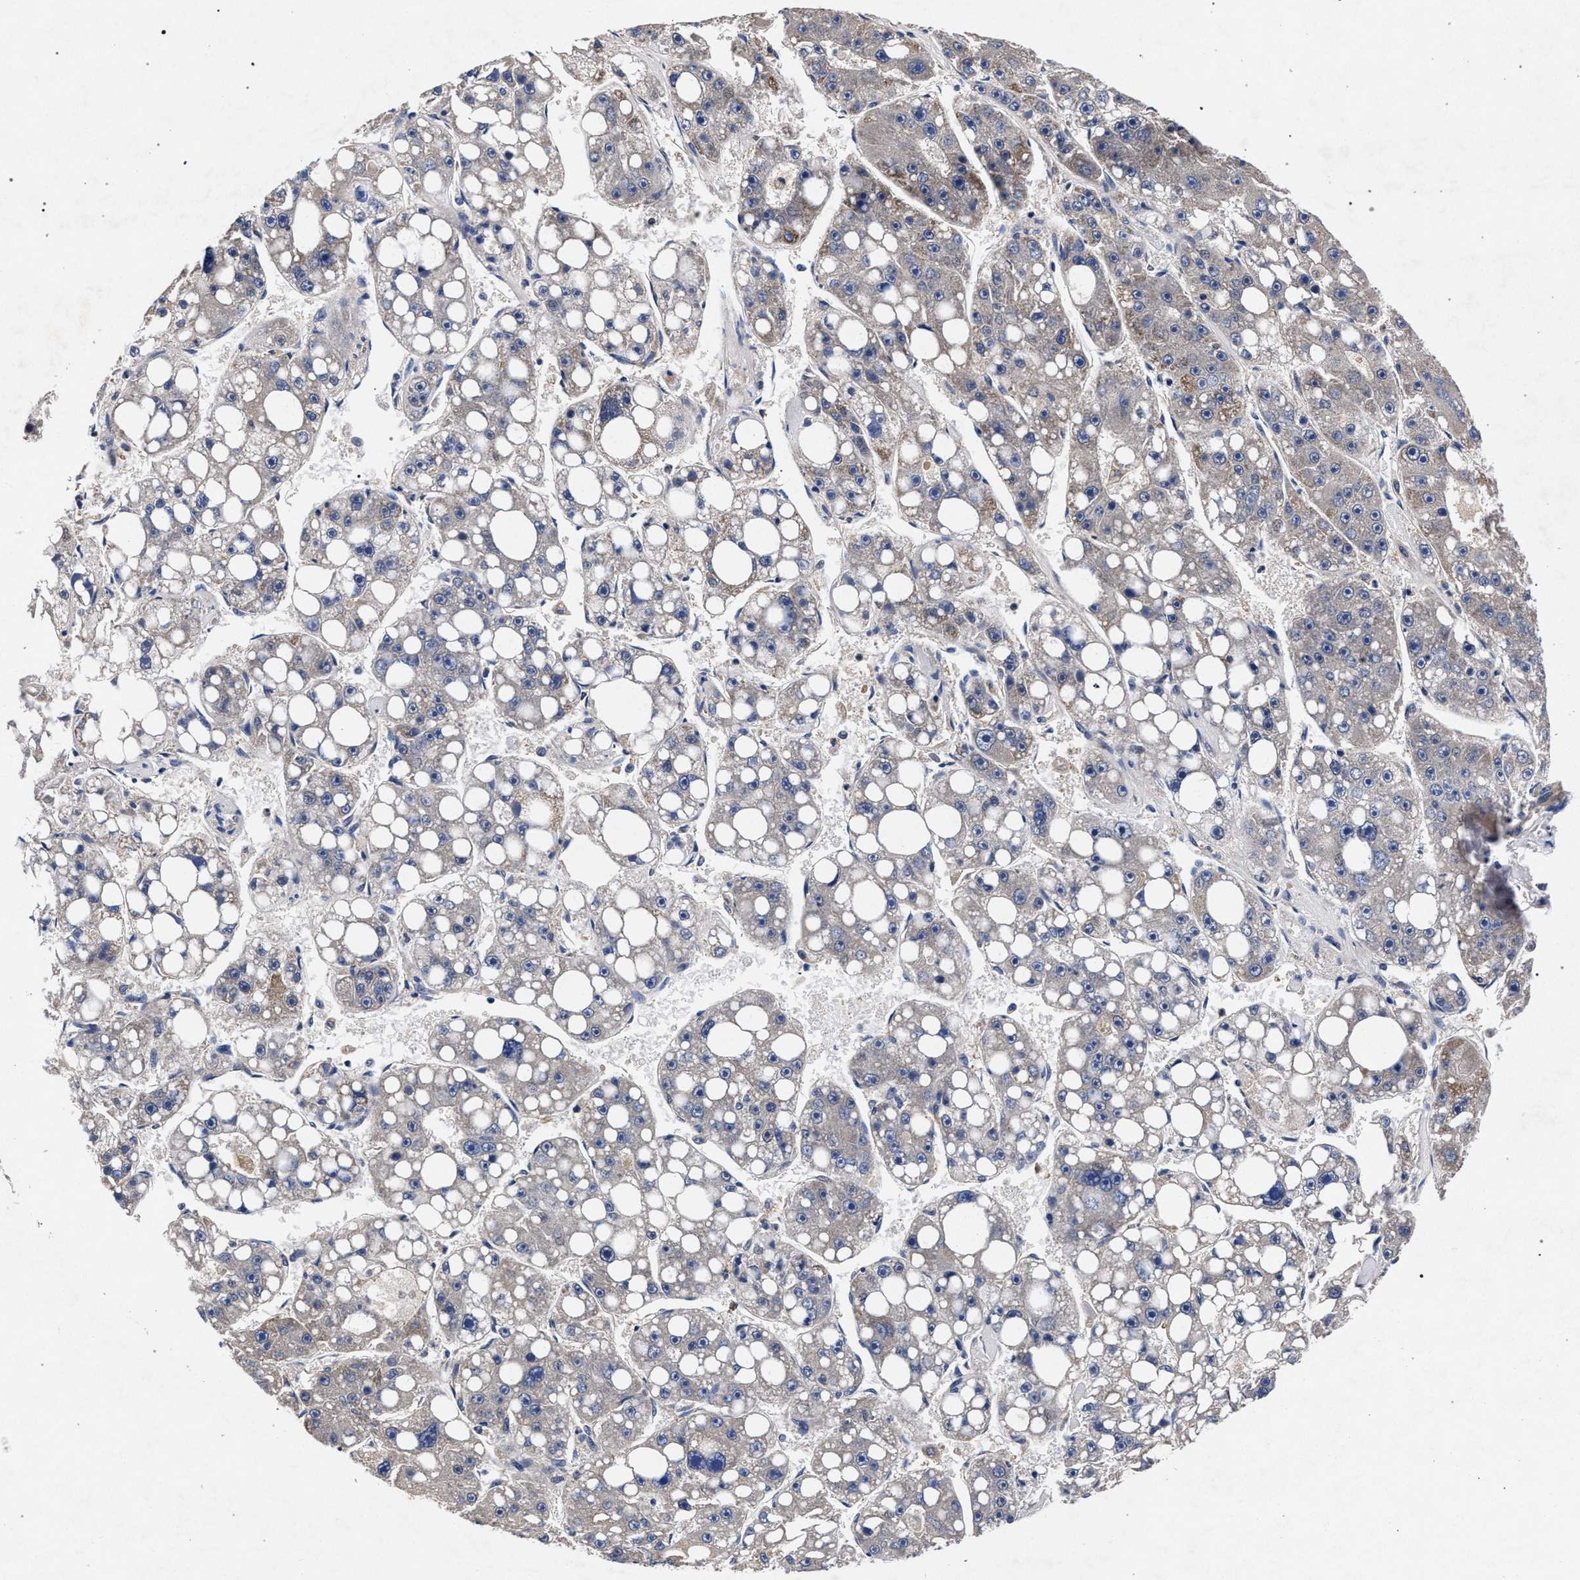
{"staining": {"intensity": "negative", "quantity": "none", "location": "none"}, "tissue": "liver cancer", "cell_type": "Tumor cells", "image_type": "cancer", "snomed": [{"axis": "morphology", "description": "Carcinoma, Hepatocellular, NOS"}, {"axis": "topography", "description": "Liver"}], "caption": "Liver hepatocellular carcinoma stained for a protein using immunohistochemistry (IHC) shows no staining tumor cells.", "gene": "HSD17B14", "patient": {"sex": "female", "age": 61}}